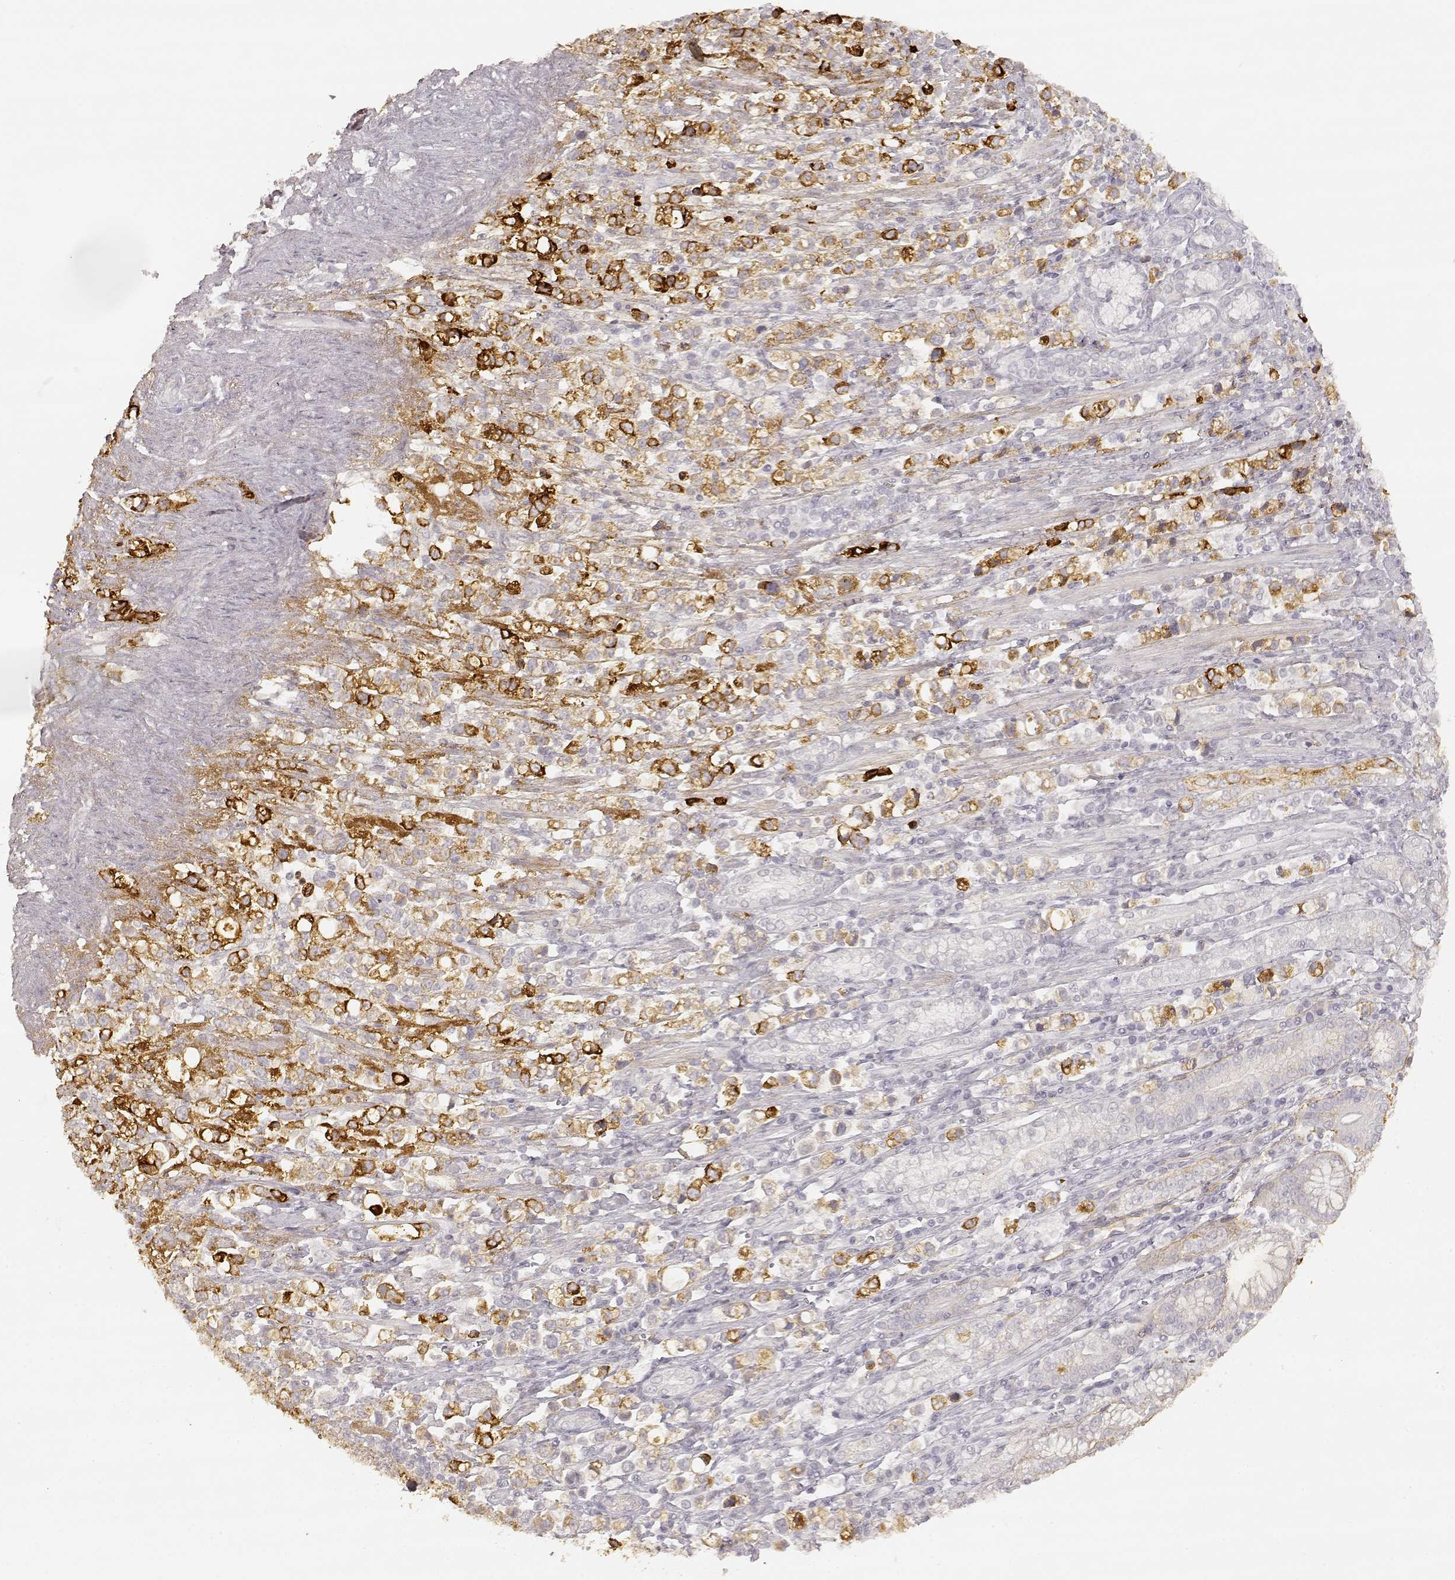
{"staining": {"intensity": "strong", "quantity": "25%-75%", "location": "cytoplasmic/membranous"}, "tissue": "stomach cancer", "cell_type": "Tumor cells", "image_type": "cancer", "snomed": [{"axis": "morphology", "description": "Adenocarcinoma, NOS"}, {"axis": "topography", "description": "Stomach"}], "caption": "Brown immunohistochemical staining in stomach cancer (adenocarcinoma) displays strong cytoplasmic/membranous staining in approximately 25%-75% of tumor cells.", "gene": "LAMC2", "patient": {"sex": "male", "age": 63}}